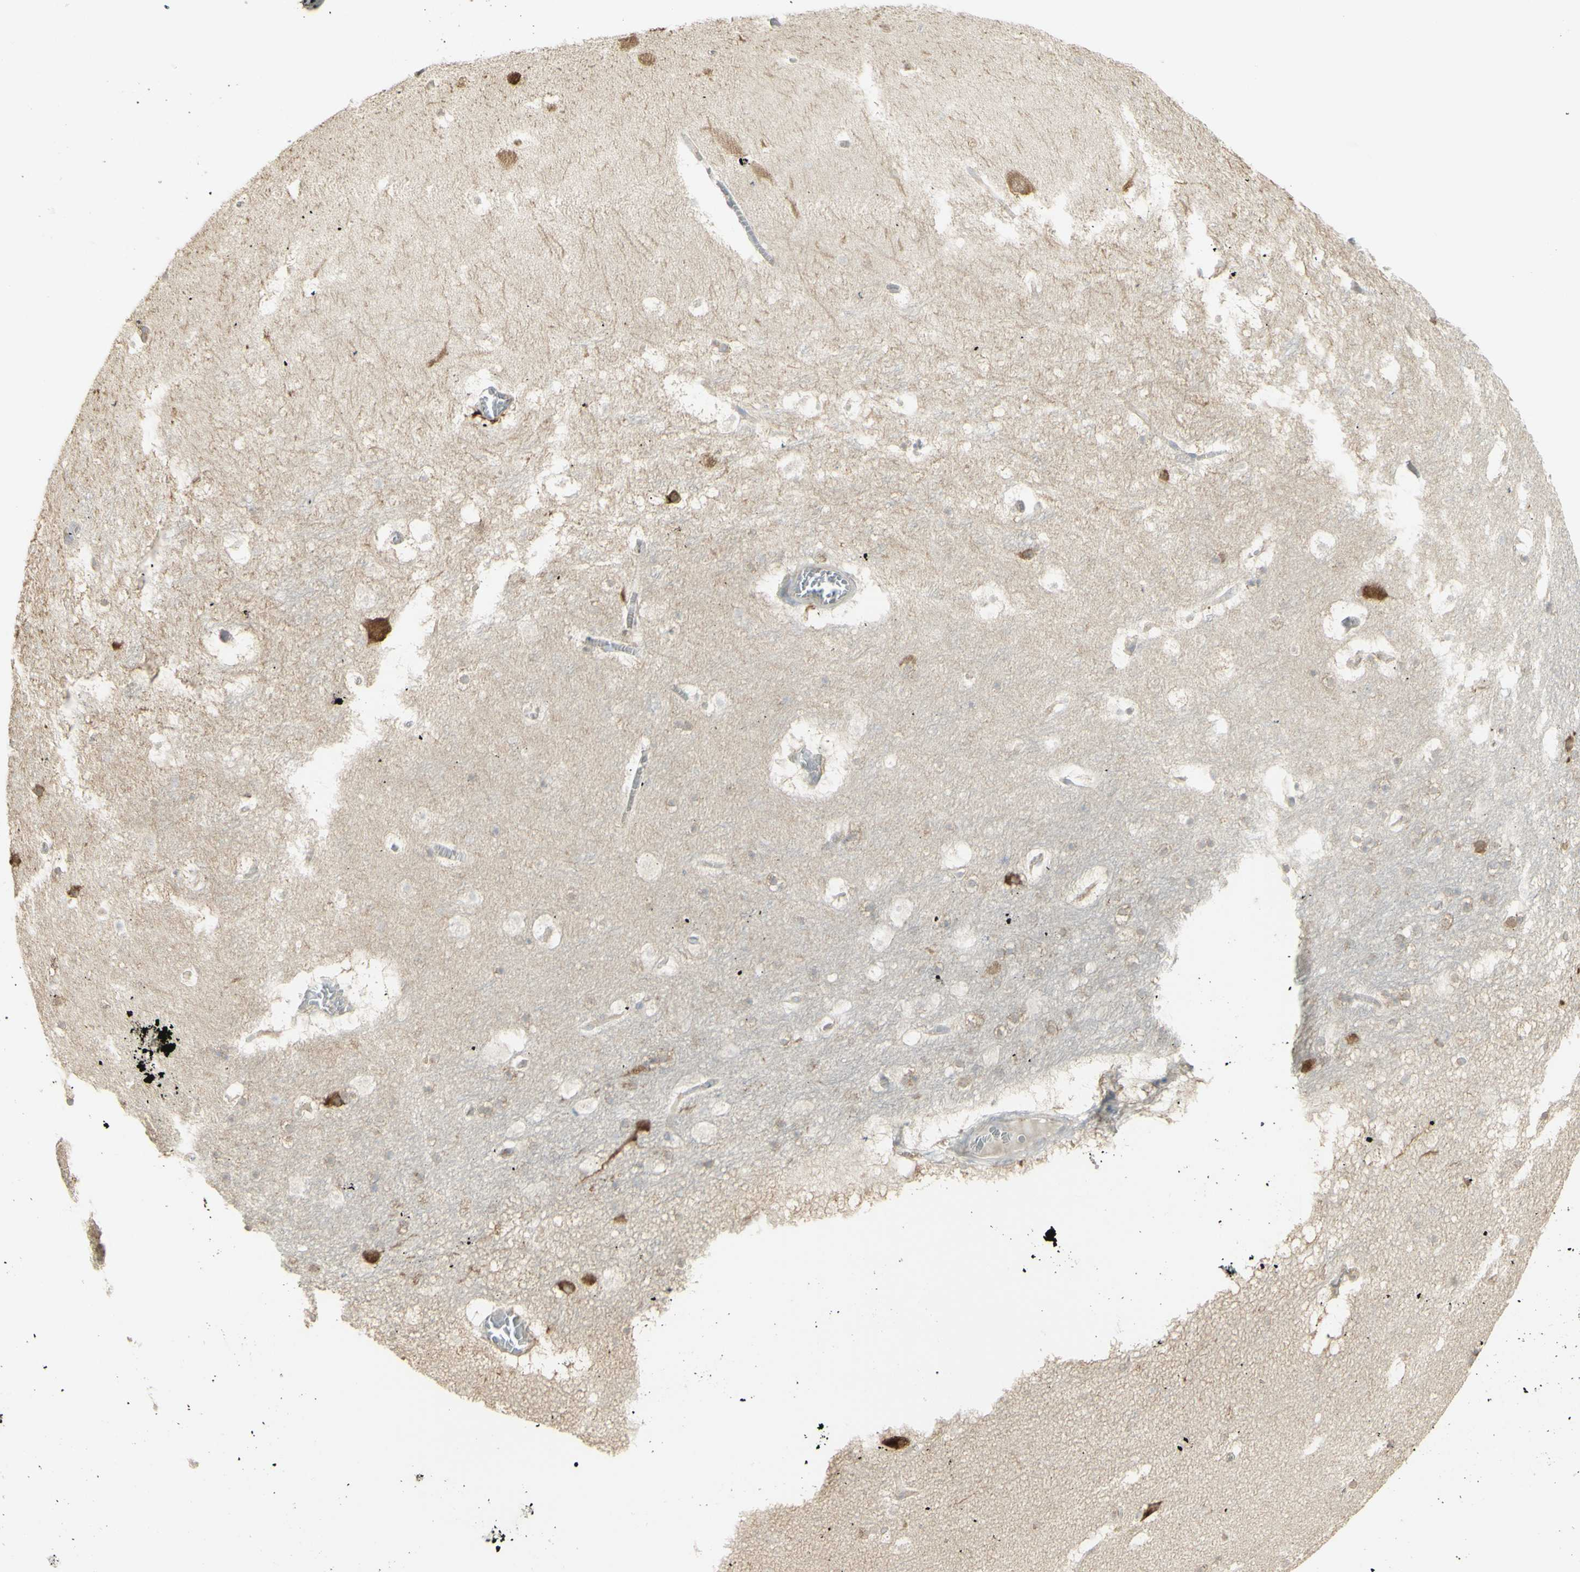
{"staining": {"intensity": "moderate", "quantity": "25%-75%", "location": "cytoplasmic/membranous"}, "tissue": "hippocampus", "cell_type": "Glial cells", "image_type": "normal", "snomed": [{"axis": "morphology", "description": "Normal tissue, NOS"}, {"axis": "topography", "description": "Hippocampus"}], "caption": "Immunohistochemistry photomicrograph of normal hippocampus: human hippocampus stained using immunohistochemistry (IHC) displays medium levels of moderate protein expression localized specifically in the cytoplasmic/membranous of glial cells, appearing as a cytoplasmic/membranous brown color.", "gene": "EEF1B2", "patient": {"sex": "male", "age": 45}}